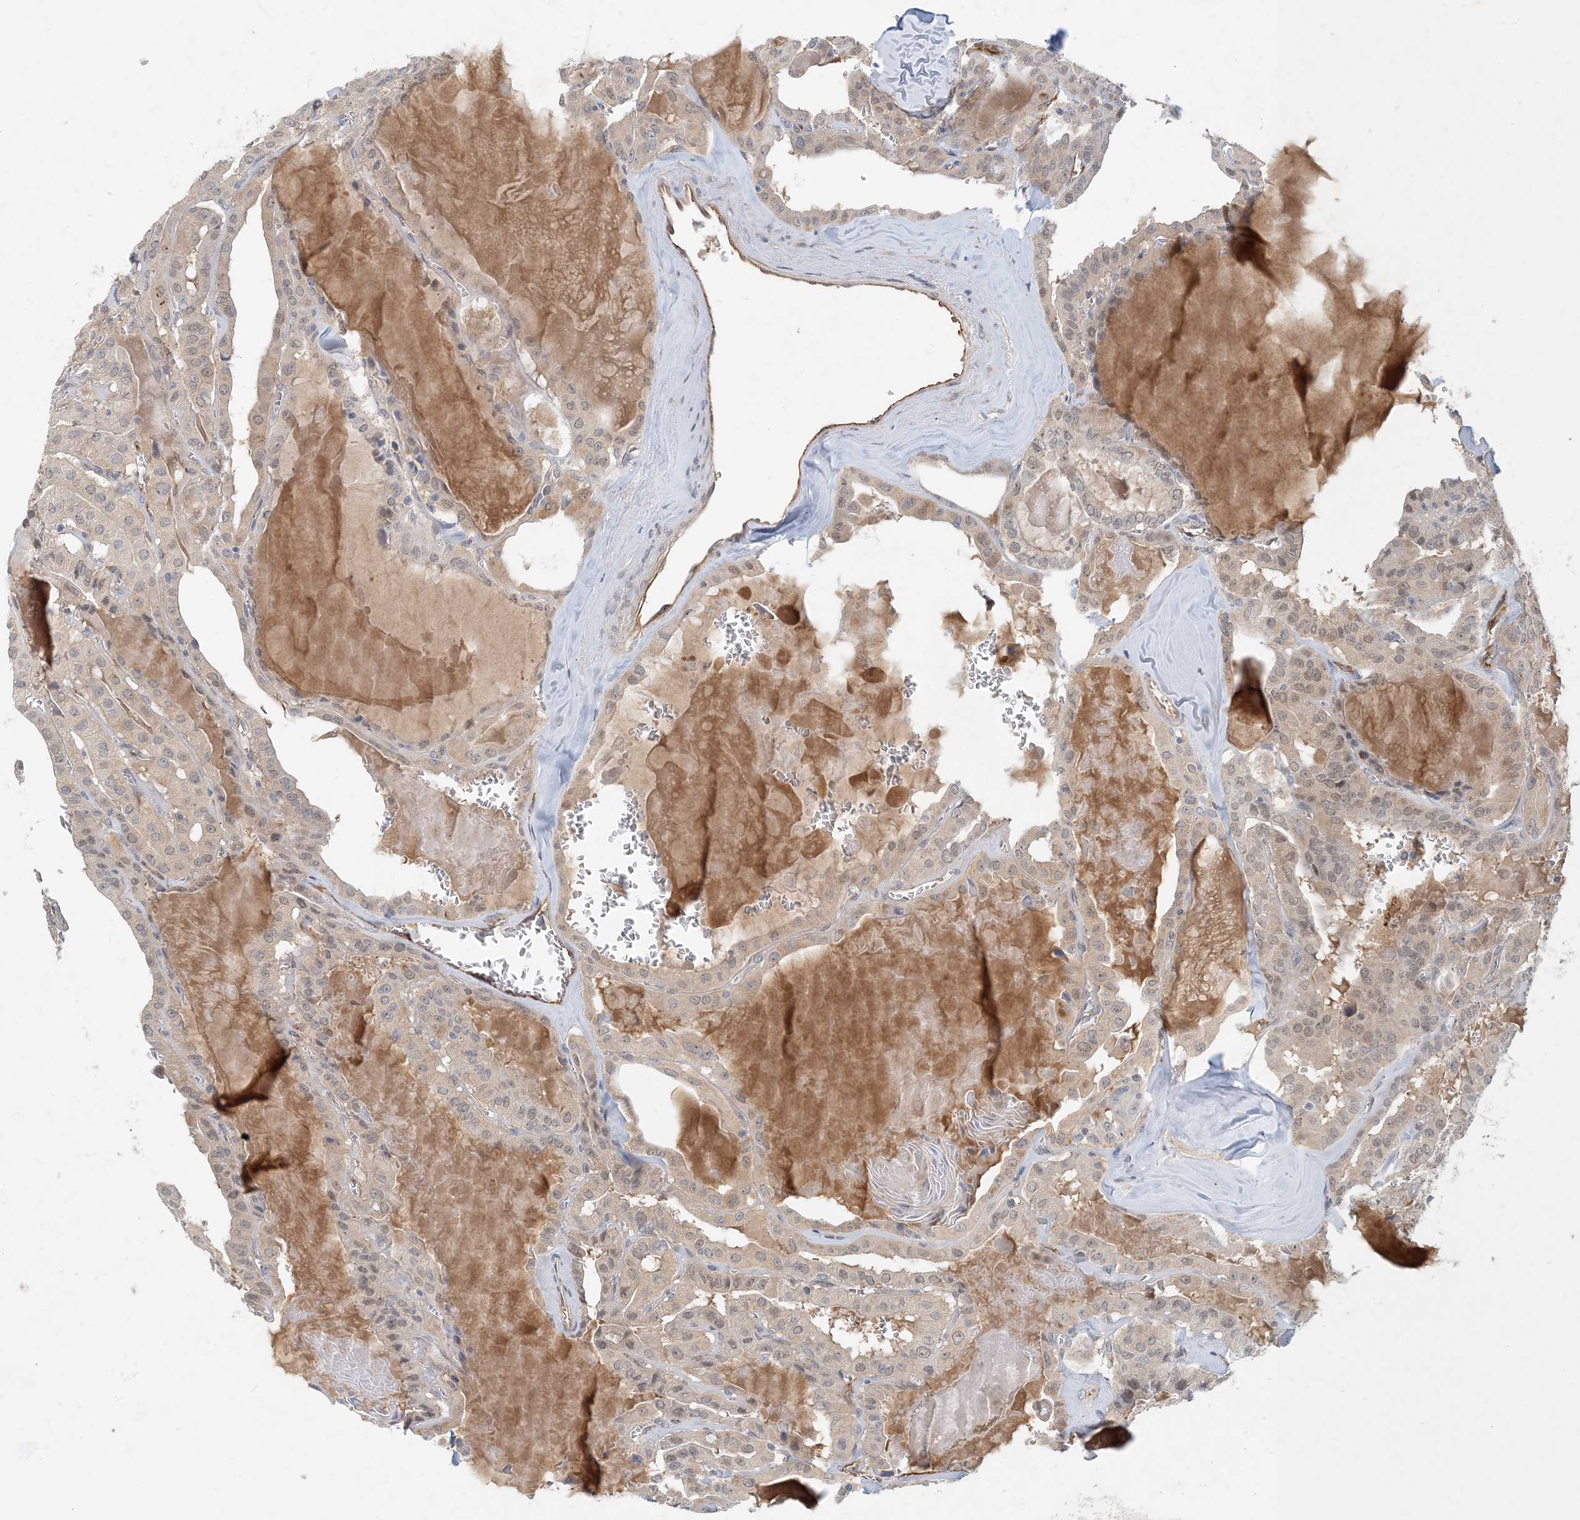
{"staining": {"intensity": "weak", "quantity": ">75%", "location": "cytoplasmic/membranous"}, "tissue": "thyroid cancer", "cell_type": "Tumor cells", "image_type": "cancer", "snomed": [{"axis": "morphology", "description": "Papillary adenocarcinoma, NOS"}, {"axis": "topography", "description": "Thyroid gland"}], "caption": "IHC of thyroid papillary adenocarcinoma shows low levels of weak cytoplasmic/membranous expression in about >75% of tumor cells.", "gene": "ZBTB3", "patient": {"sex": "male", "age": 52}}